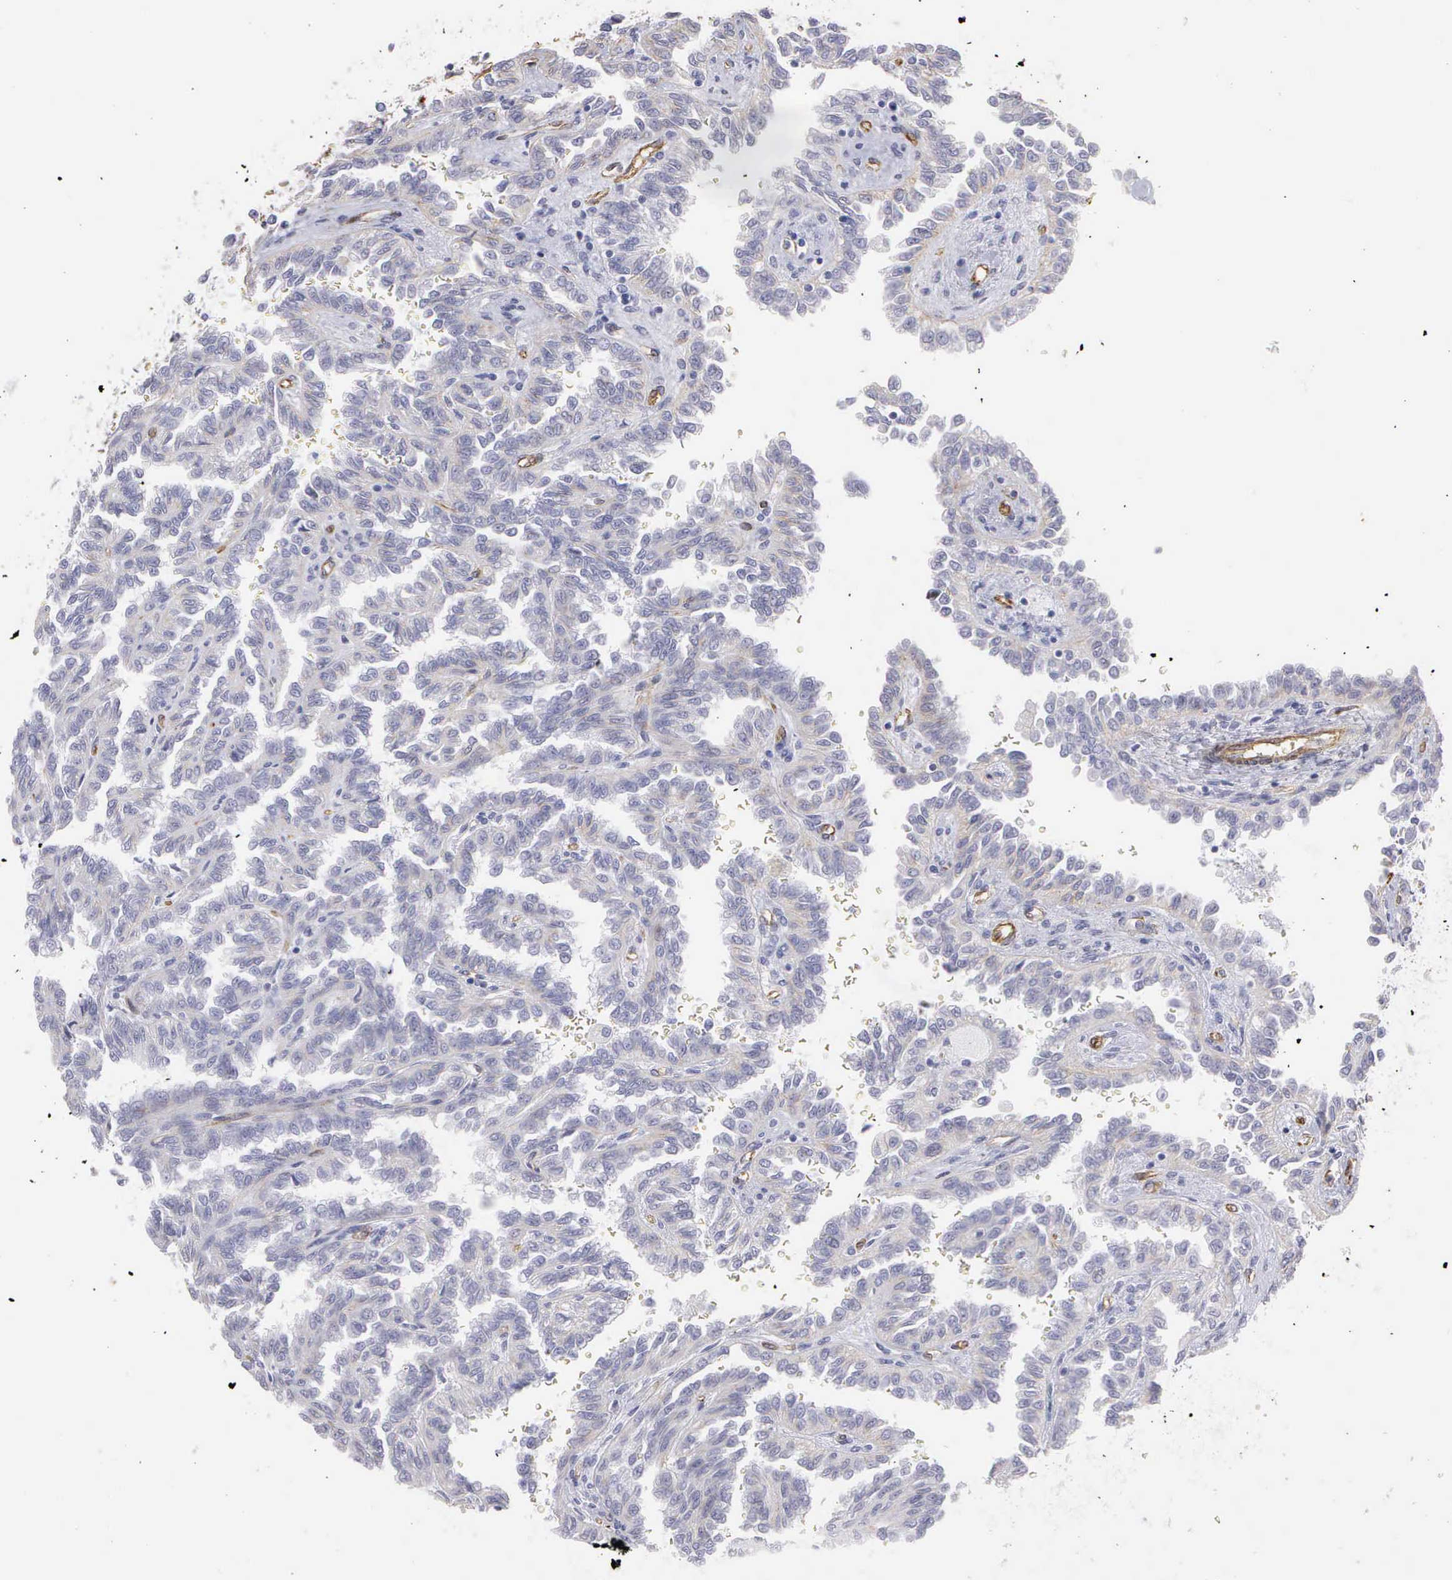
{"staining": {"intensity": "negative", "quantity": "none", "location": "none"}, "tissue": "renal cancer", "cell_type": "Tumor cells", "image_type": "cancer", "snomed": [{"axis": "morphology", "description": "Inflammation, NOS"}, {"axis": "morphology", "description": "Adenocarcinoma, NOS"}, {"axis": "topography", "description": "Kidney"}], "caption": "High magnification brightfield microscopy of renal adenocarcinoma stained with DAB (3,3'-diaminobenzidine) (brown) and counterstained with hematoxylin (blue): tumor cells show no significant expression.", "gene": "MAGEB10", "patient": {"sex": "male", "age": 68}}